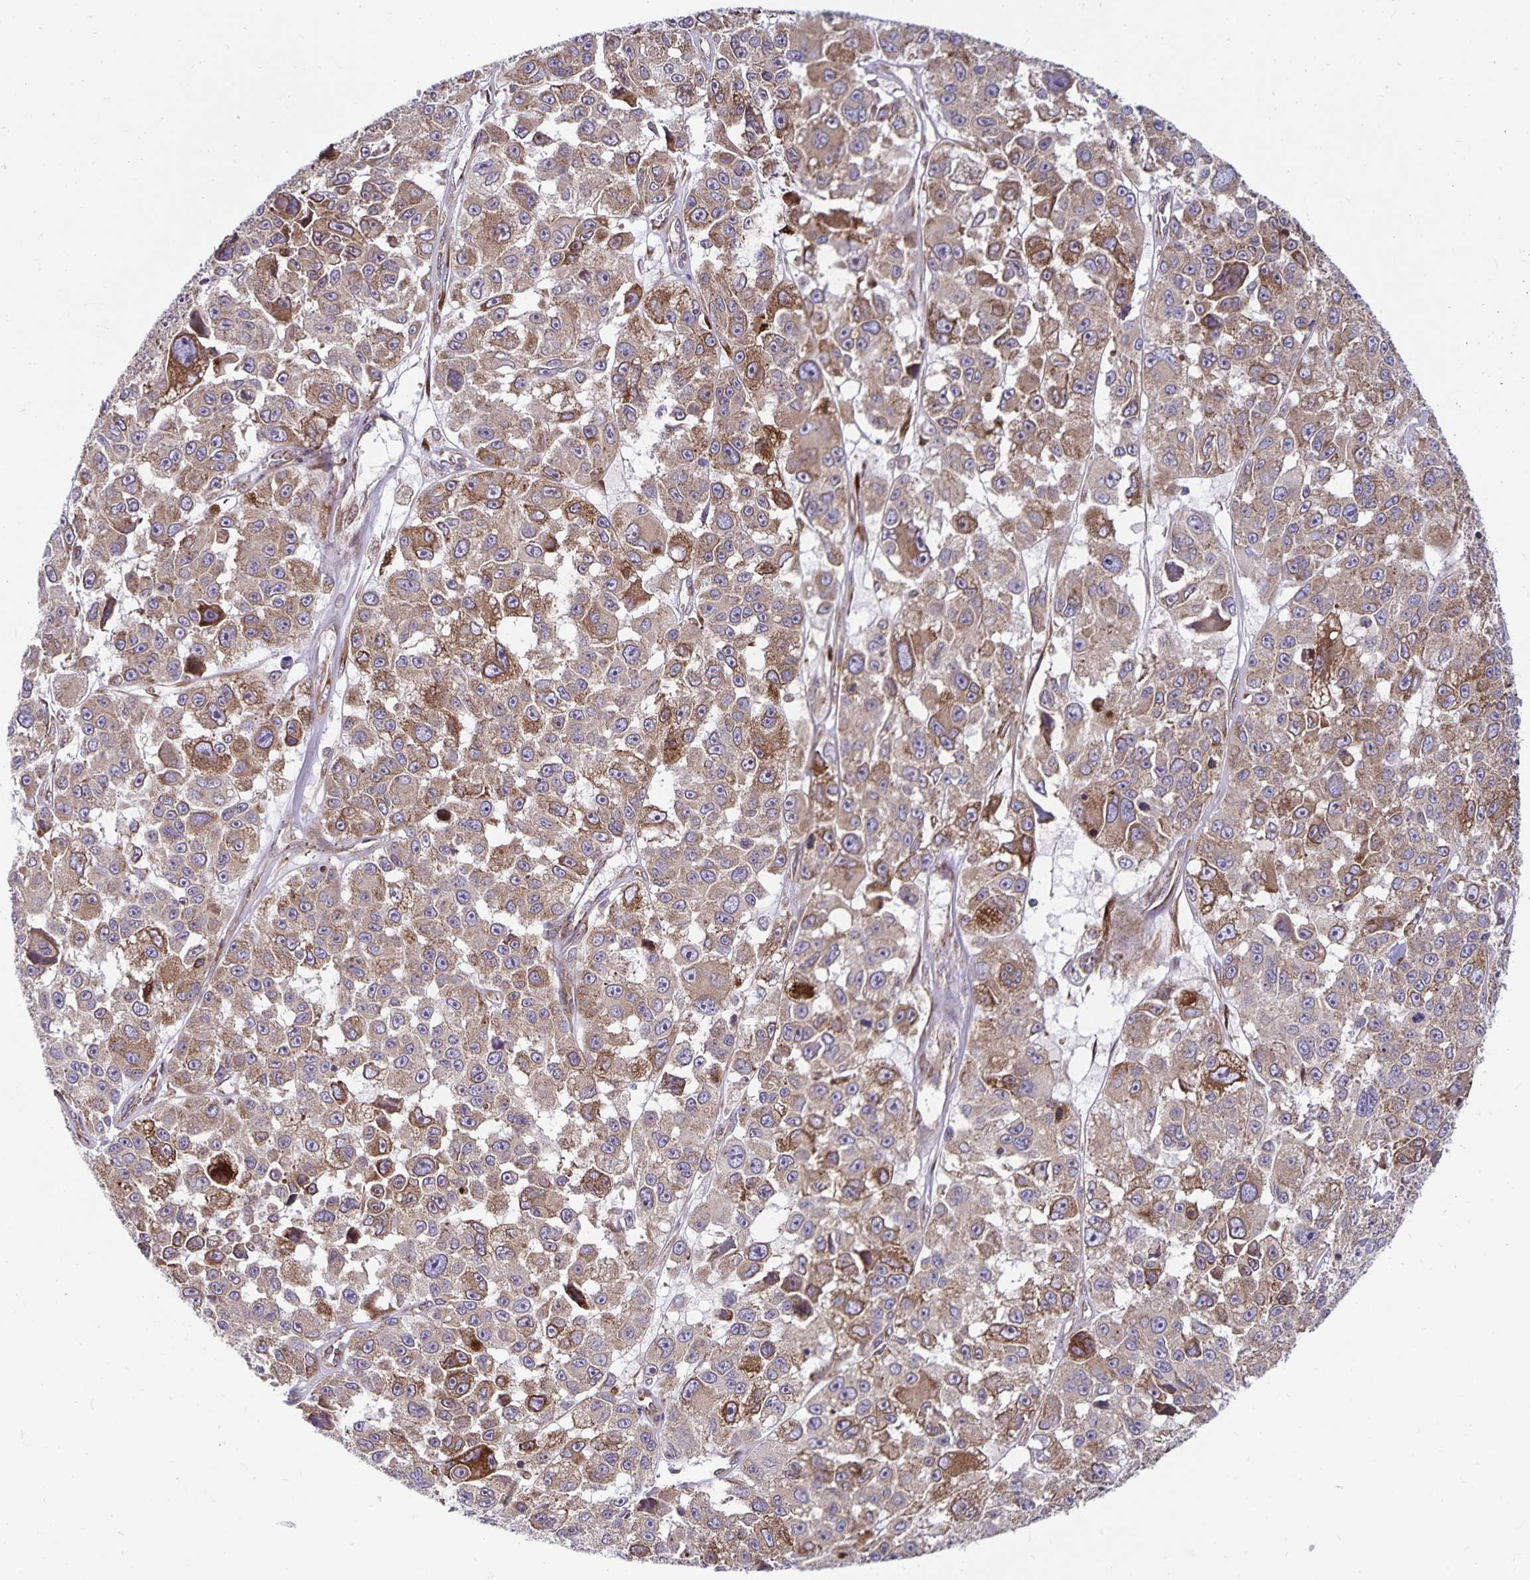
{"staining": {"intensity": "moderate", "quantity": ">75%", "location": "cytoplasmic/membranous"}, "tissue": "melanoma", "cell_type": "Tumor cells", "image_type": "cancer", "snomed": [{"axis": "morphology", "description": "Malignant melanoma, NOS"}, {"axis": "topography", "description": "Skin"}], "caption": "Immunohistochemical staining of melanoma demonstrates moderate cytoplasmic/membranous protein positivity in approximately >75% of tumor cells.", "gene": "SEC62", "patient": {"sex": "female", "age": 66}}